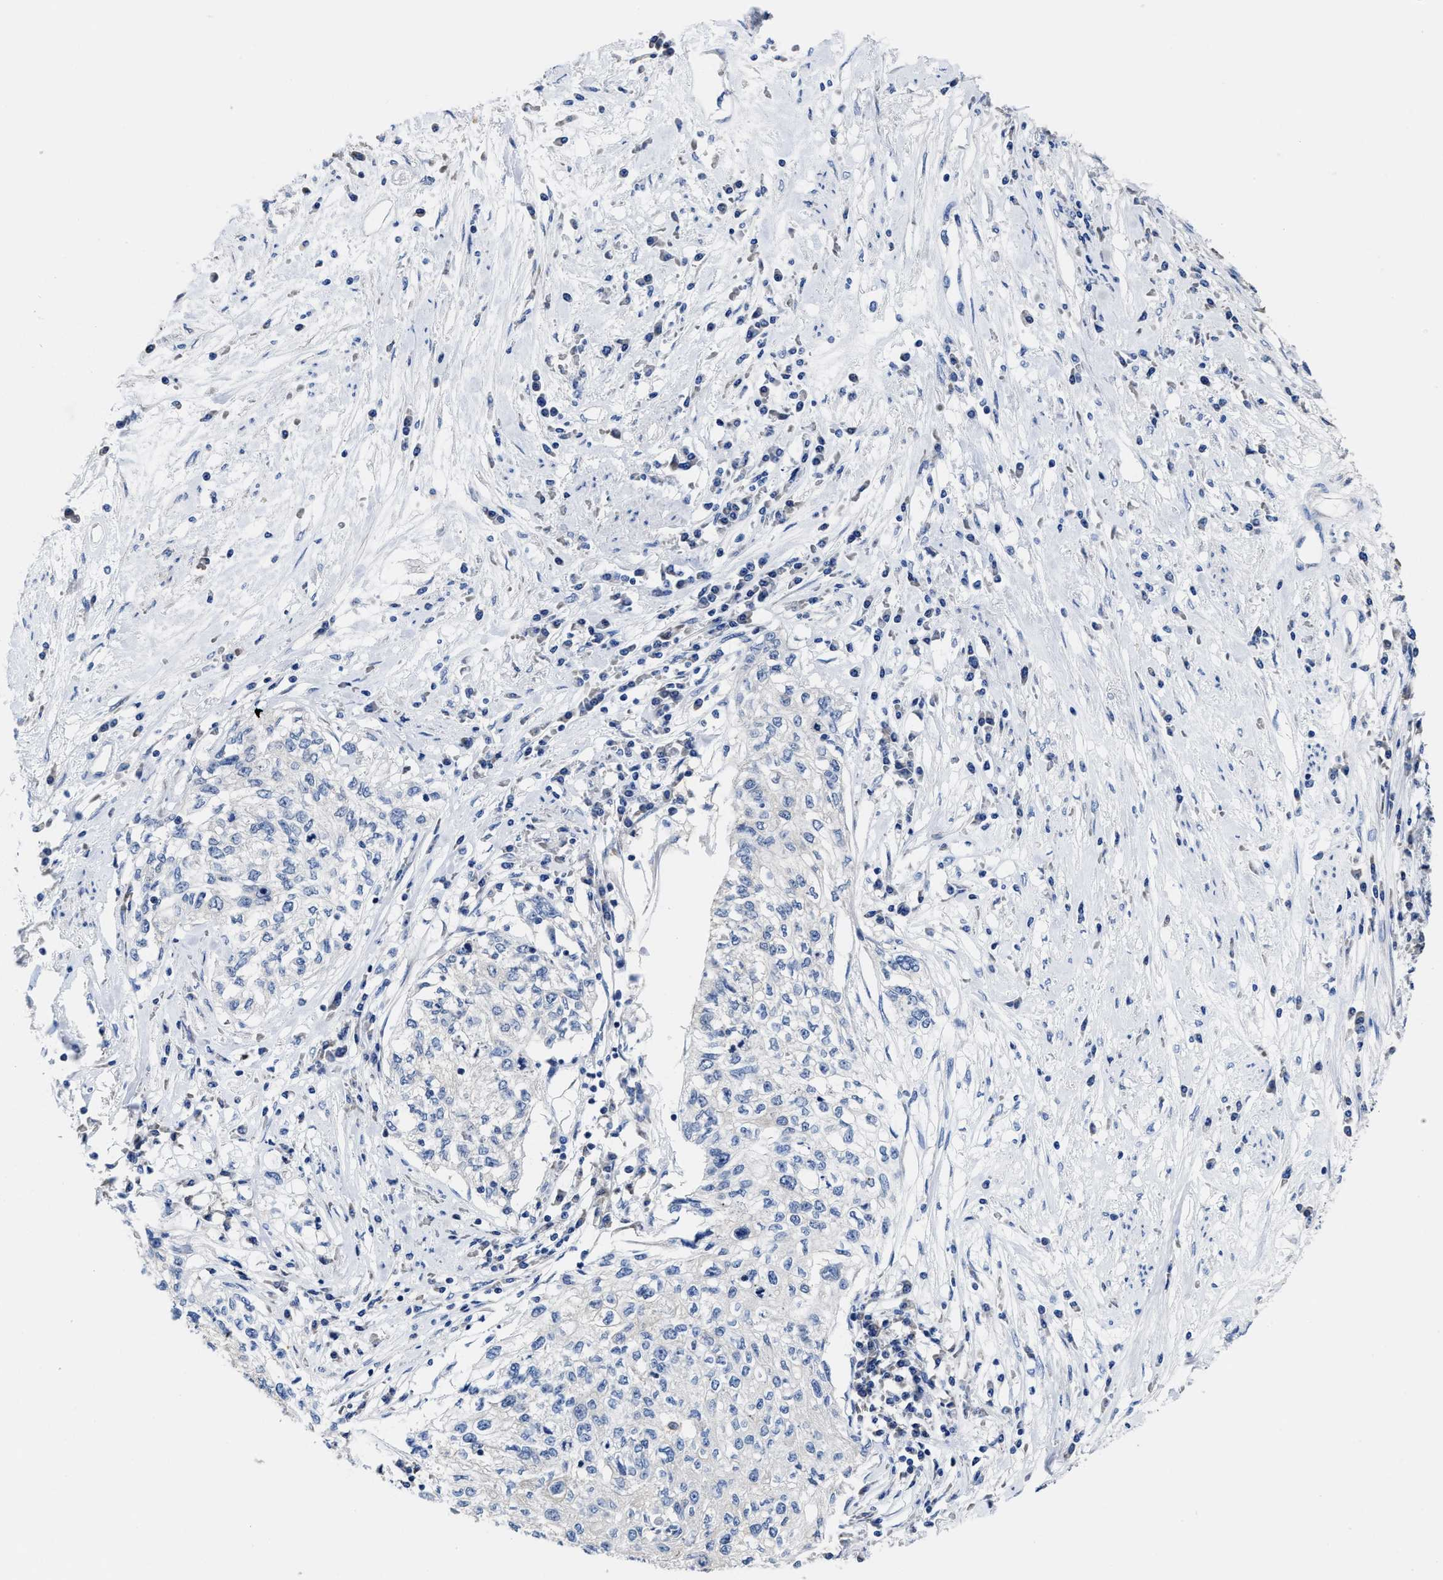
{"staining": {"intensity": "negative", "quantity": "none", "location": "none"}, "tissue": "cervical cancer", "cell_type": "Tumor cells", "image_type": "cancer", "snomed": [{"axis": "morphology", "description": "Squamous cell carcinoma, NOS"}, {"axis": "topography", "description": "Cervix"}], "caption": "High power microscopy histopathology image of an immunohistochemistry (IHC) histopathology image of cervical cancer, revealing no significant positivity in tumor cells. The staining is performed using DAB (3,3'-diaminobenzidine) brown chromogen with nuclei counter-stained in using hematoxylin.", "gene": "HOOK1", "patient": {"sex": "female", "age": 57}}